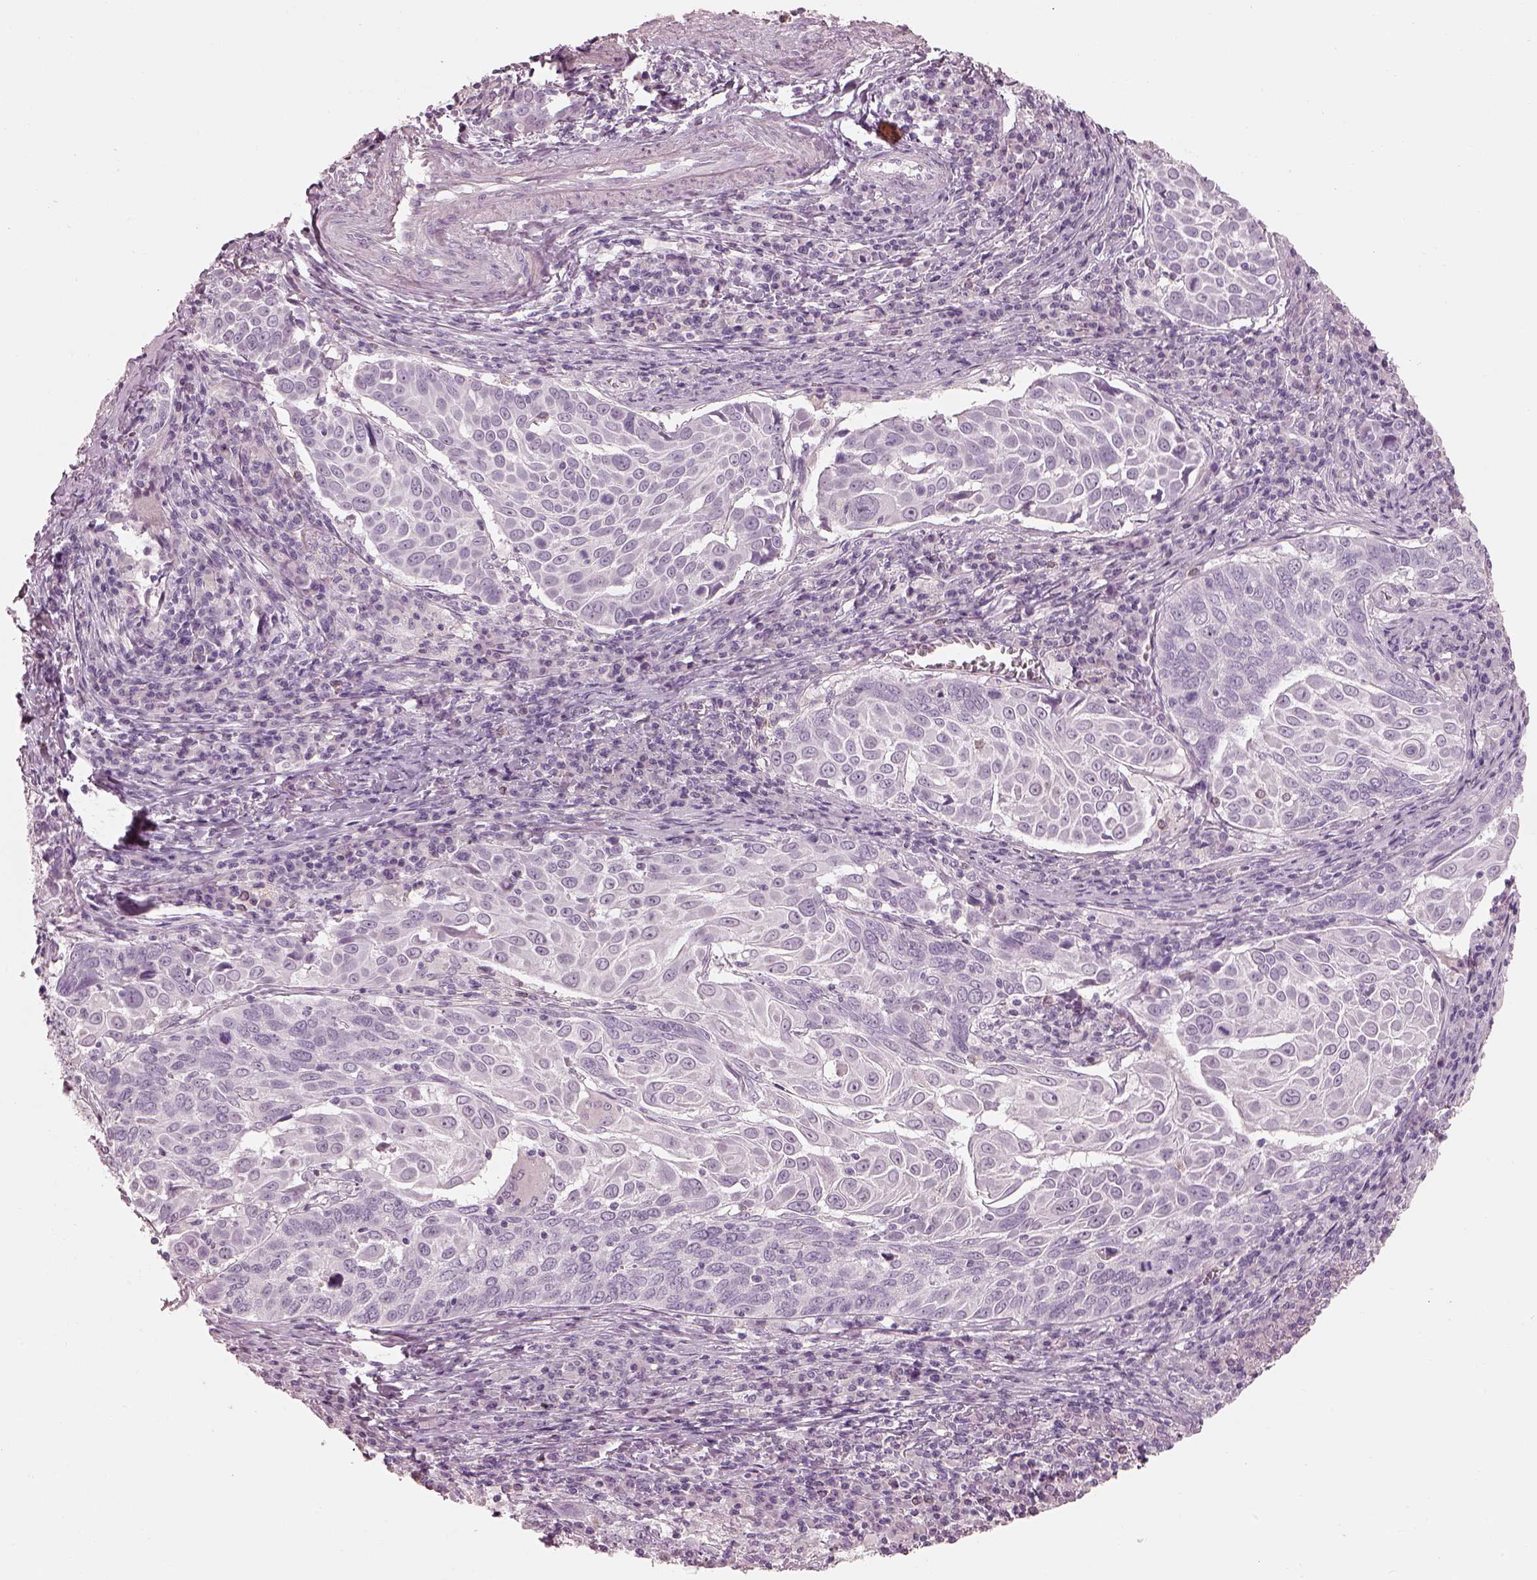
{"staining": {"intensity": "negative", "quantity": "none", "location": "none"}, "tissue": "lung cancer", "cell_type": "Tumor cells", "image_type": "cancer", "snomed": [{"axis": "morphology", "description": "Squamous cell carcinoma, NOS"}, {"axis": "topography", "description": "Lung"}], "caption": "The IHC micrograph has no significant positivity in tumor cells of lung cancer tissue.", "gene": "RSPH9", "patient": {"sex": "male", "age": 57}}